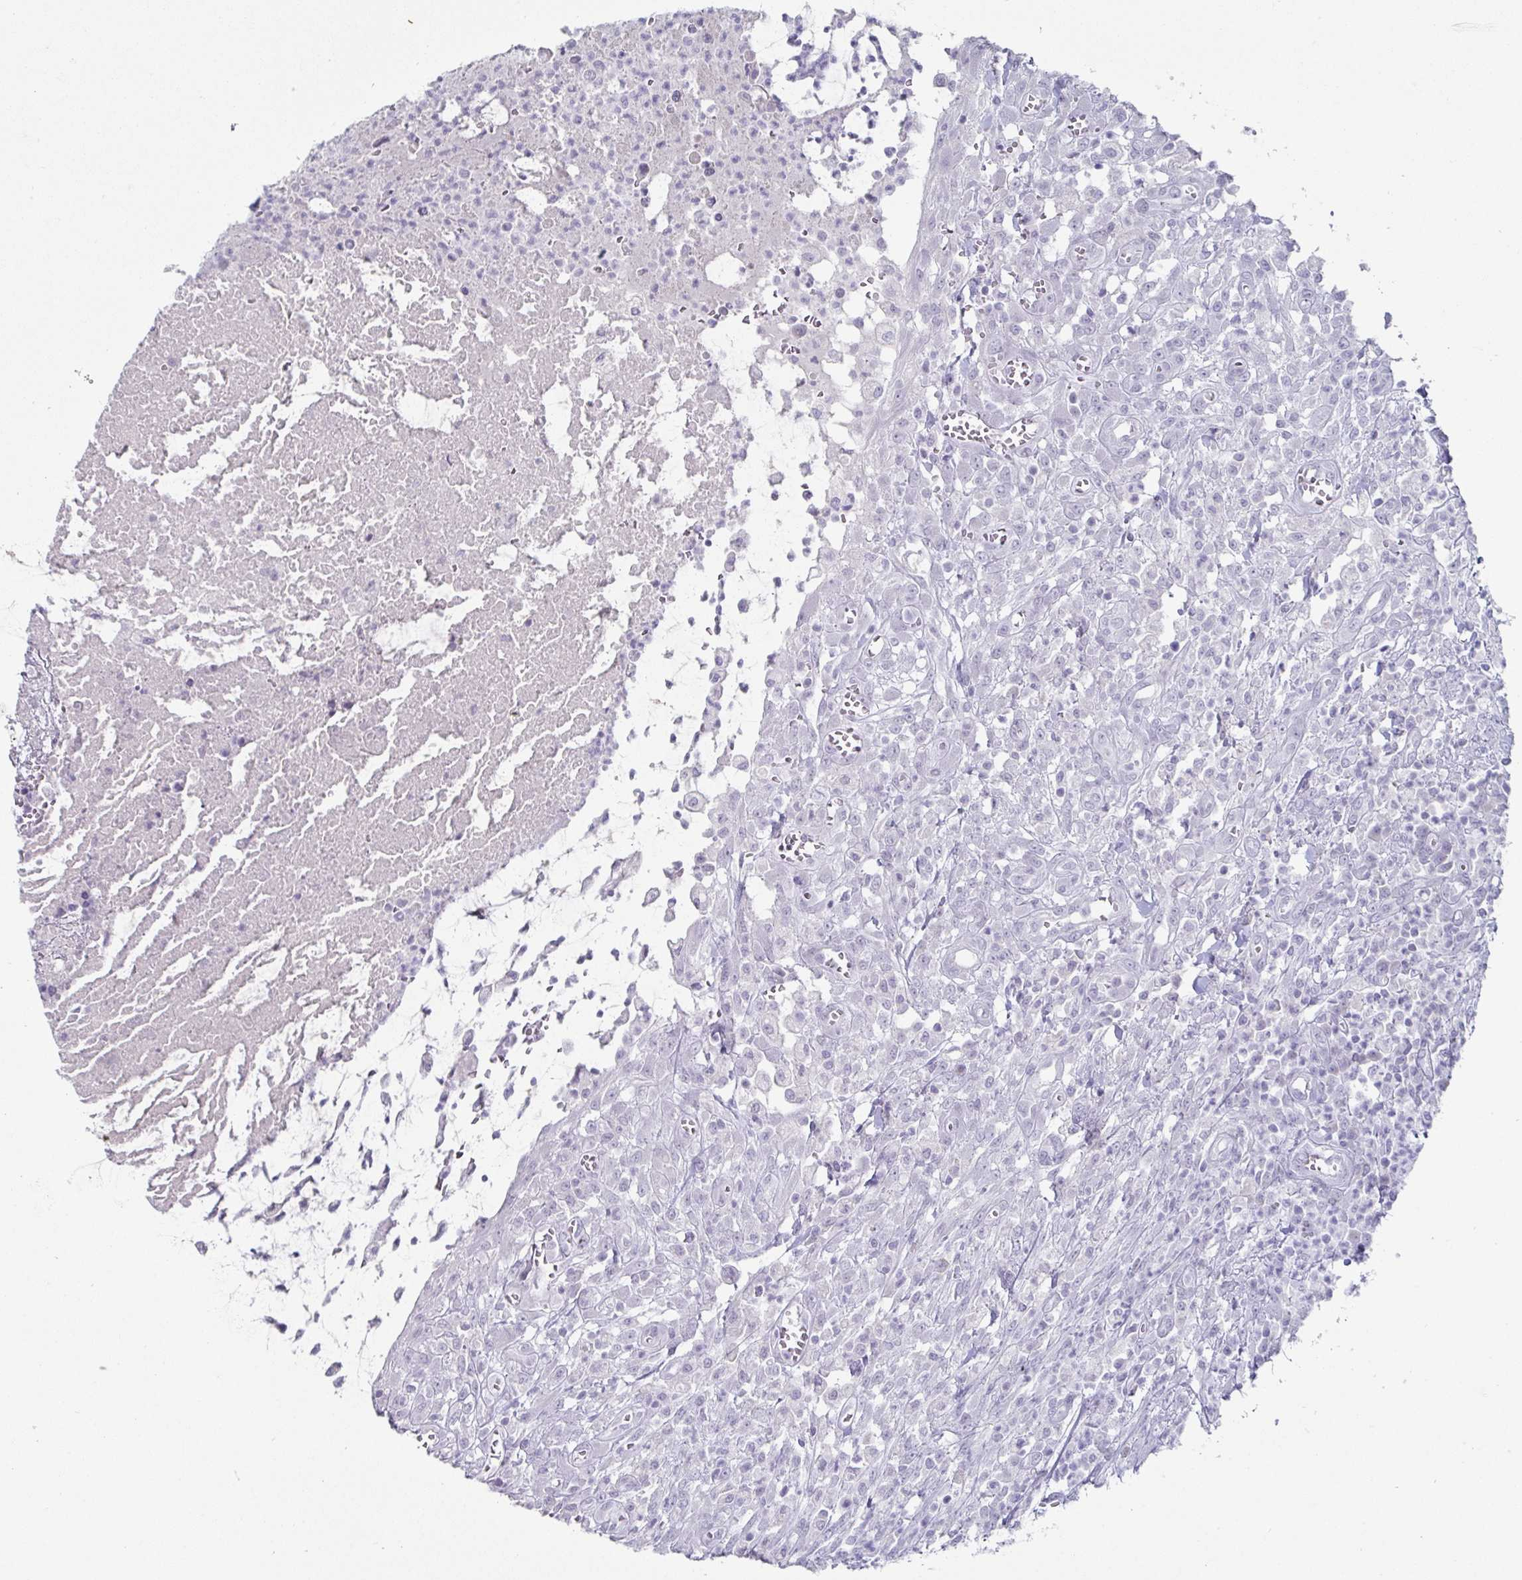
{"staining": {"intensity": "negative", "quantity": "none", "location": "none"}, "tissue": "colorectal cancer", "cell_type": "Tumor cells", "image_type": "cancer", "snomed": [{"axis": "morphology", "description": "Adenocarcinoma, NOS"}, {"axis": "topography", "description": "Colon"}], "caption": "Colorectal cancer (adenocarcinoma) was stained to show a protein in brown. There is no significant staining in tumor cells. (DAB (3,3'-diaminobenzidine) immunohistochemistry (IHC) with hematoxylin counter stain).", "gene": "VSIG10L", "patient": {"sex": "male", "age": 65}}